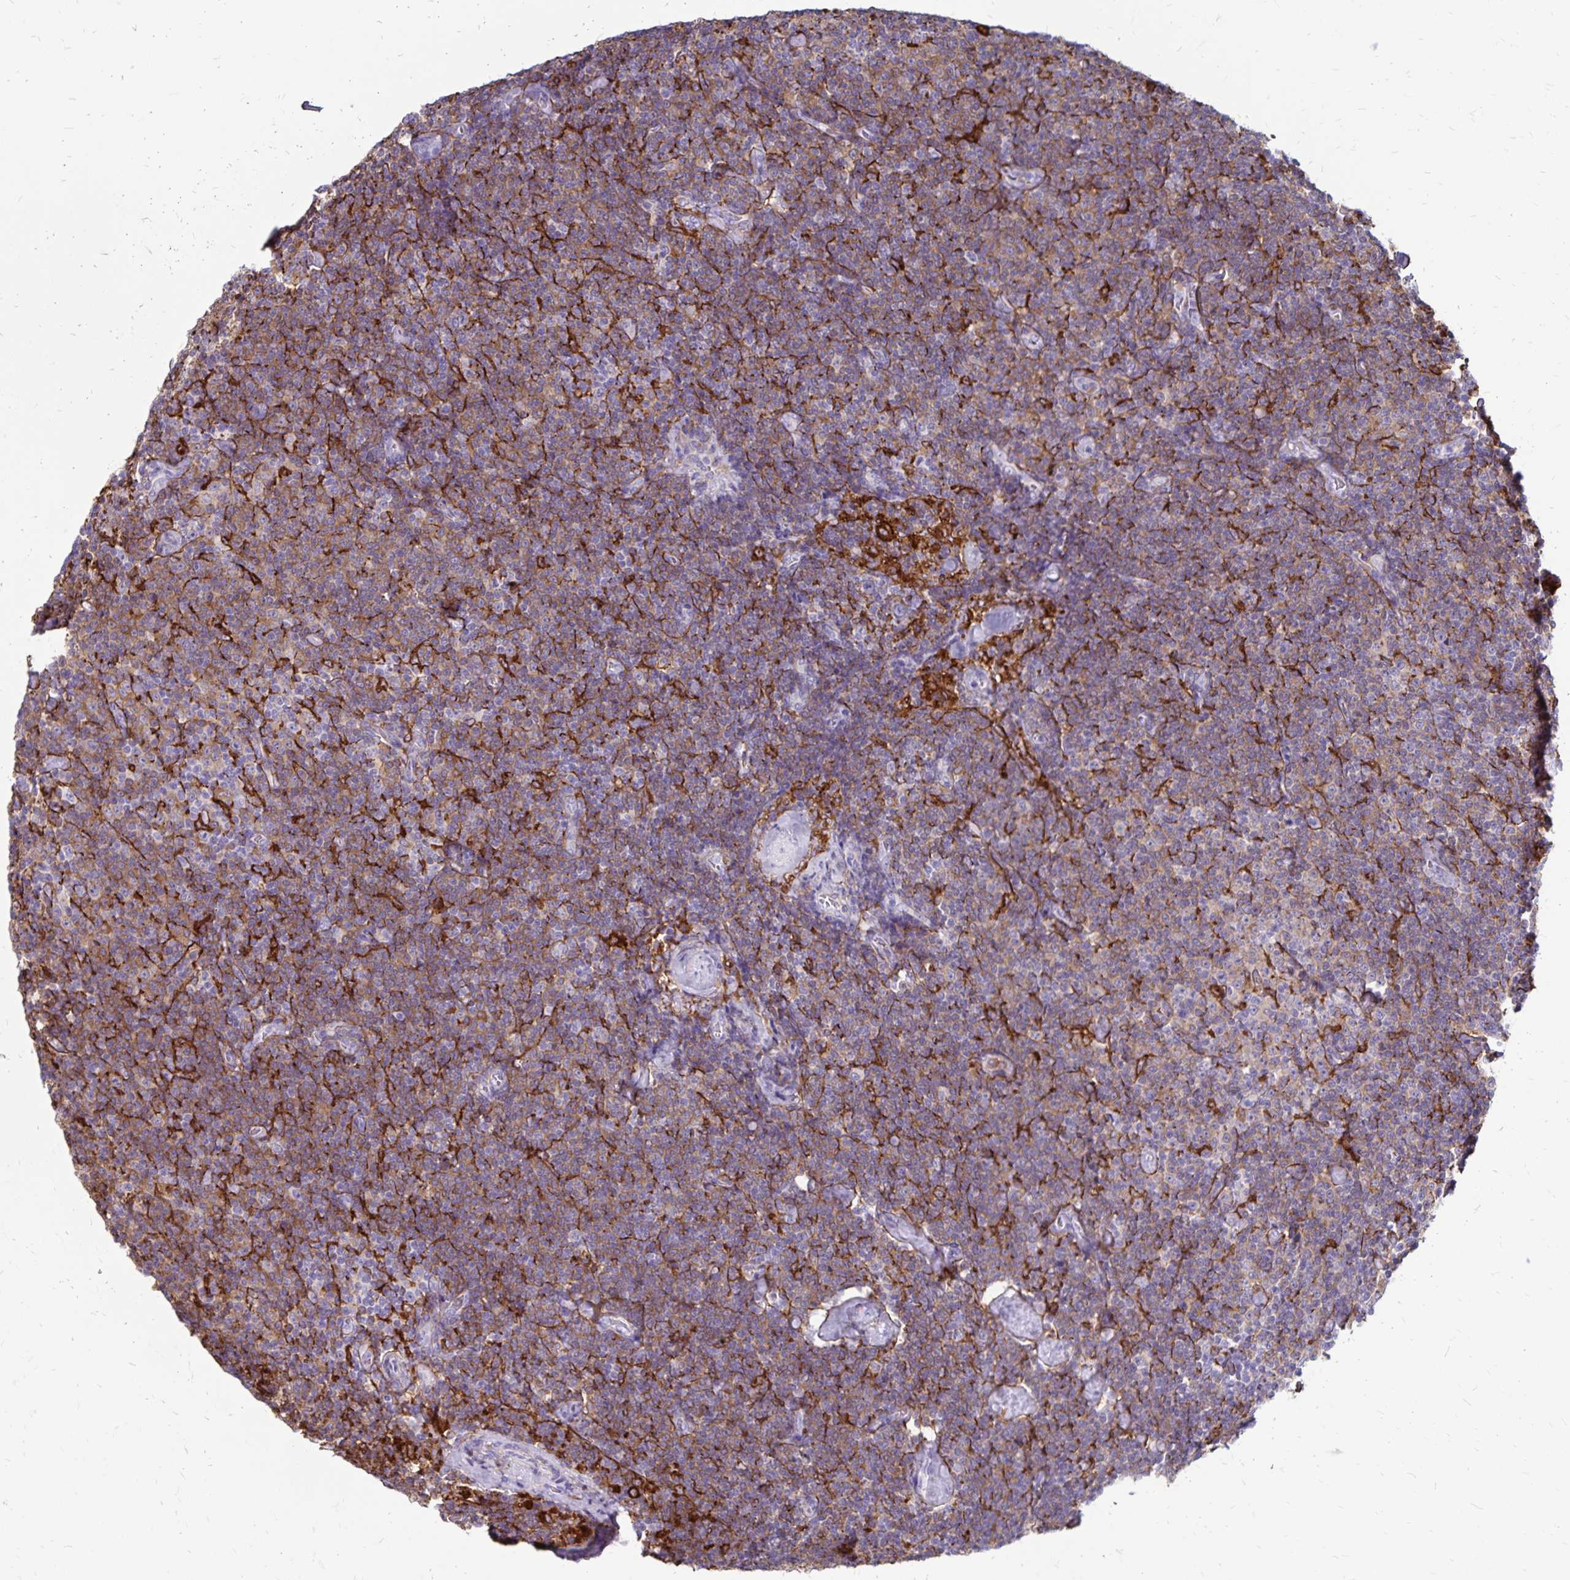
{"staining": {"intensity": "moderate", "quantity": ">75%", "location": "cytoplasmic/membranous"}, "tissue": "lymphoma", "cell_type": "Tumor cells", "image_type": "cancer", "snomed": [{"axis": "morphology", "description": "Malignant lymphoma, non-Hodgkin's type, Low grade"}, {"axis": "topography", "description": "Lymph node"}], "caption": "Human low-grade malignant lymphoma, non-Hodgkin's type stained for a protein (brown) shows moderate cytoplasmic/membranous positive staining in about >75% of tumor cells.", "gene": "TNS3", "patient": {"sex": "male", "age": 81}}